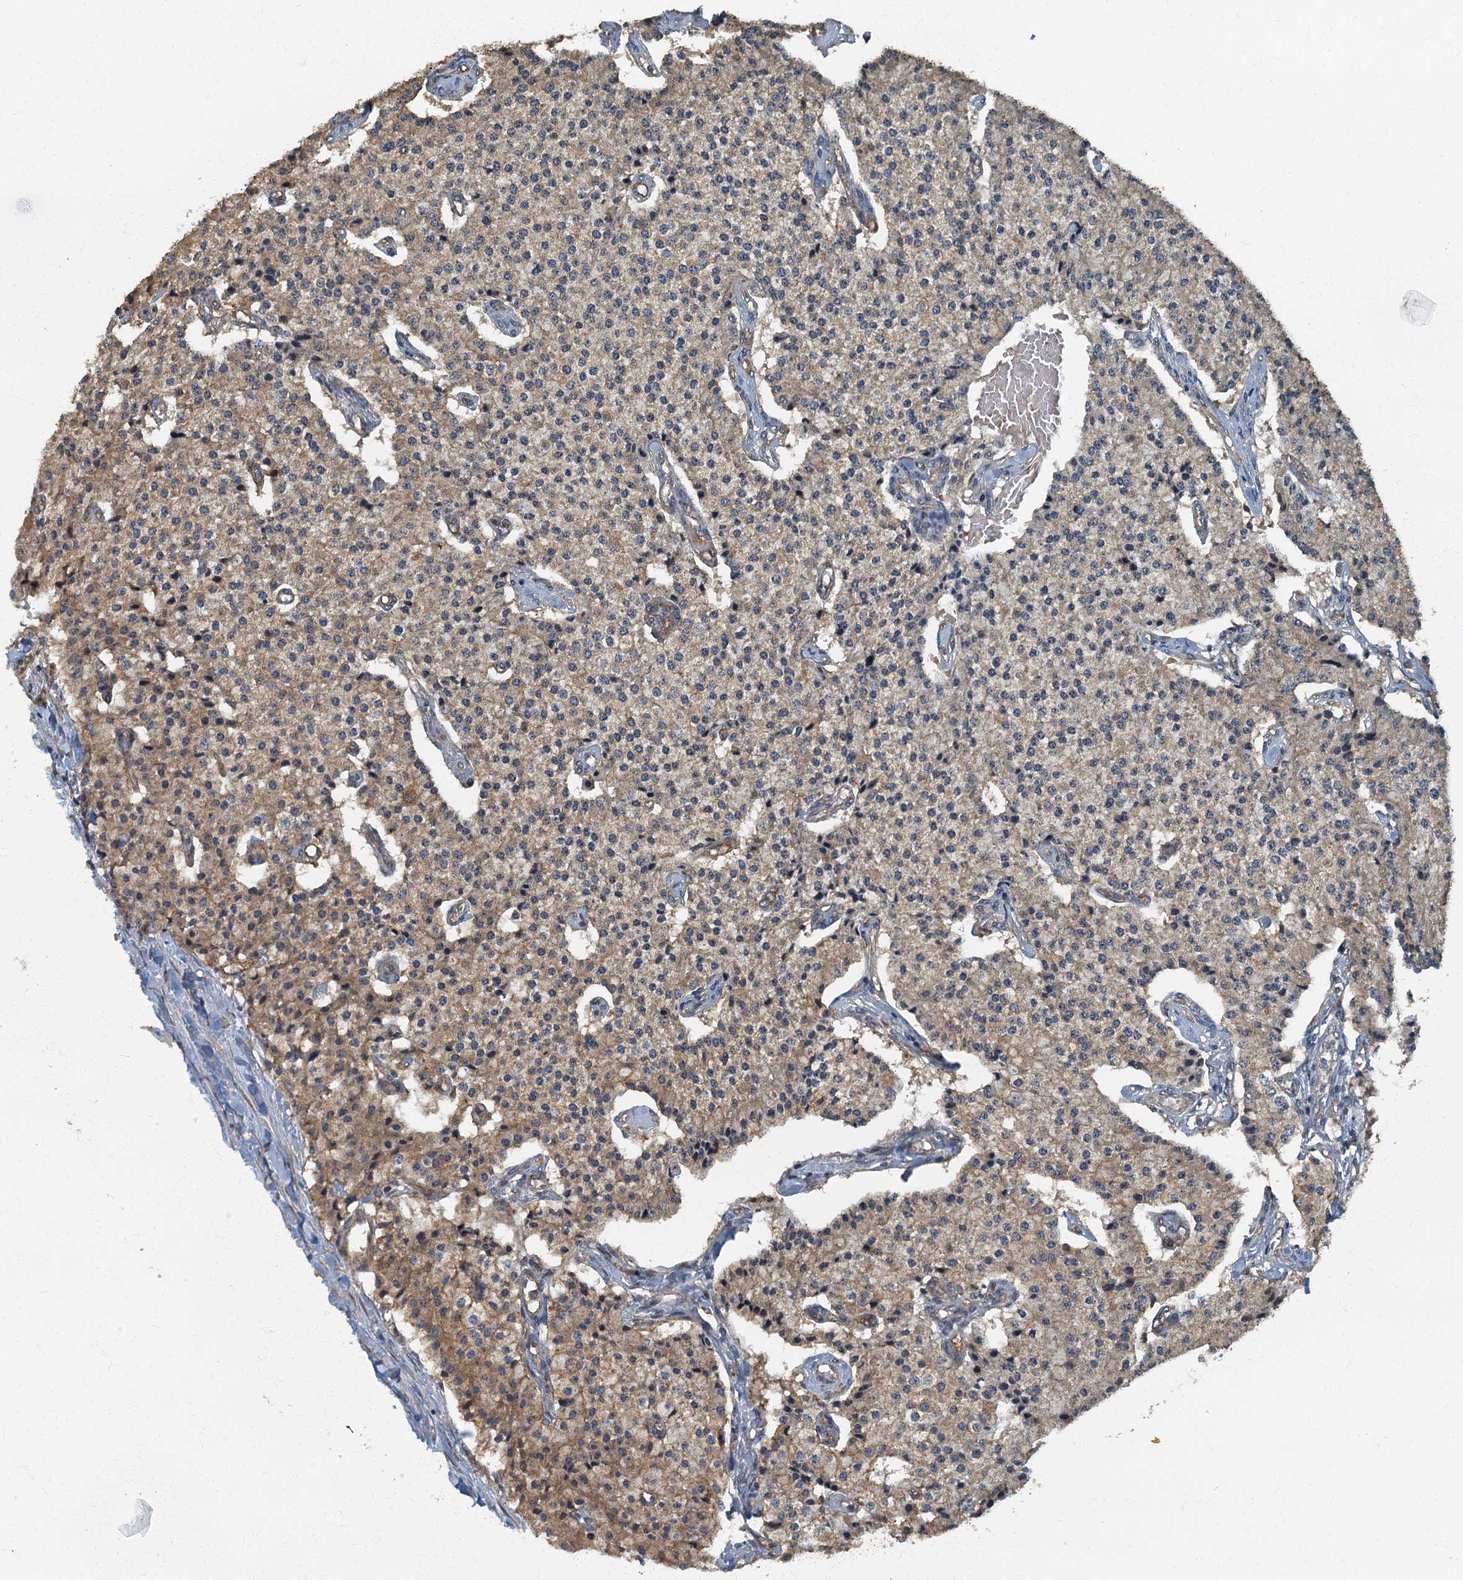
{"staining": {"intensity": "weak", "quantity": ">75%", "location": "cytoplasmic/membranous"}, "tissue": "carcinoid", "cell_type": "Tumor cells", "image_type": "cancer", "snomed": [{"axis": "morphology", "description": "Carcinoid, malignant, NOS"}, {"axis": "topography", "description": "Colon"}], "caption": "Immunohistochemistry of human carcinoid displays low levels of weak cytoplasmic/membranous positivity in approximately >75% of tumor cells.", "gene": "ARL11", "patient": {"sex": "female", "age": 52}}